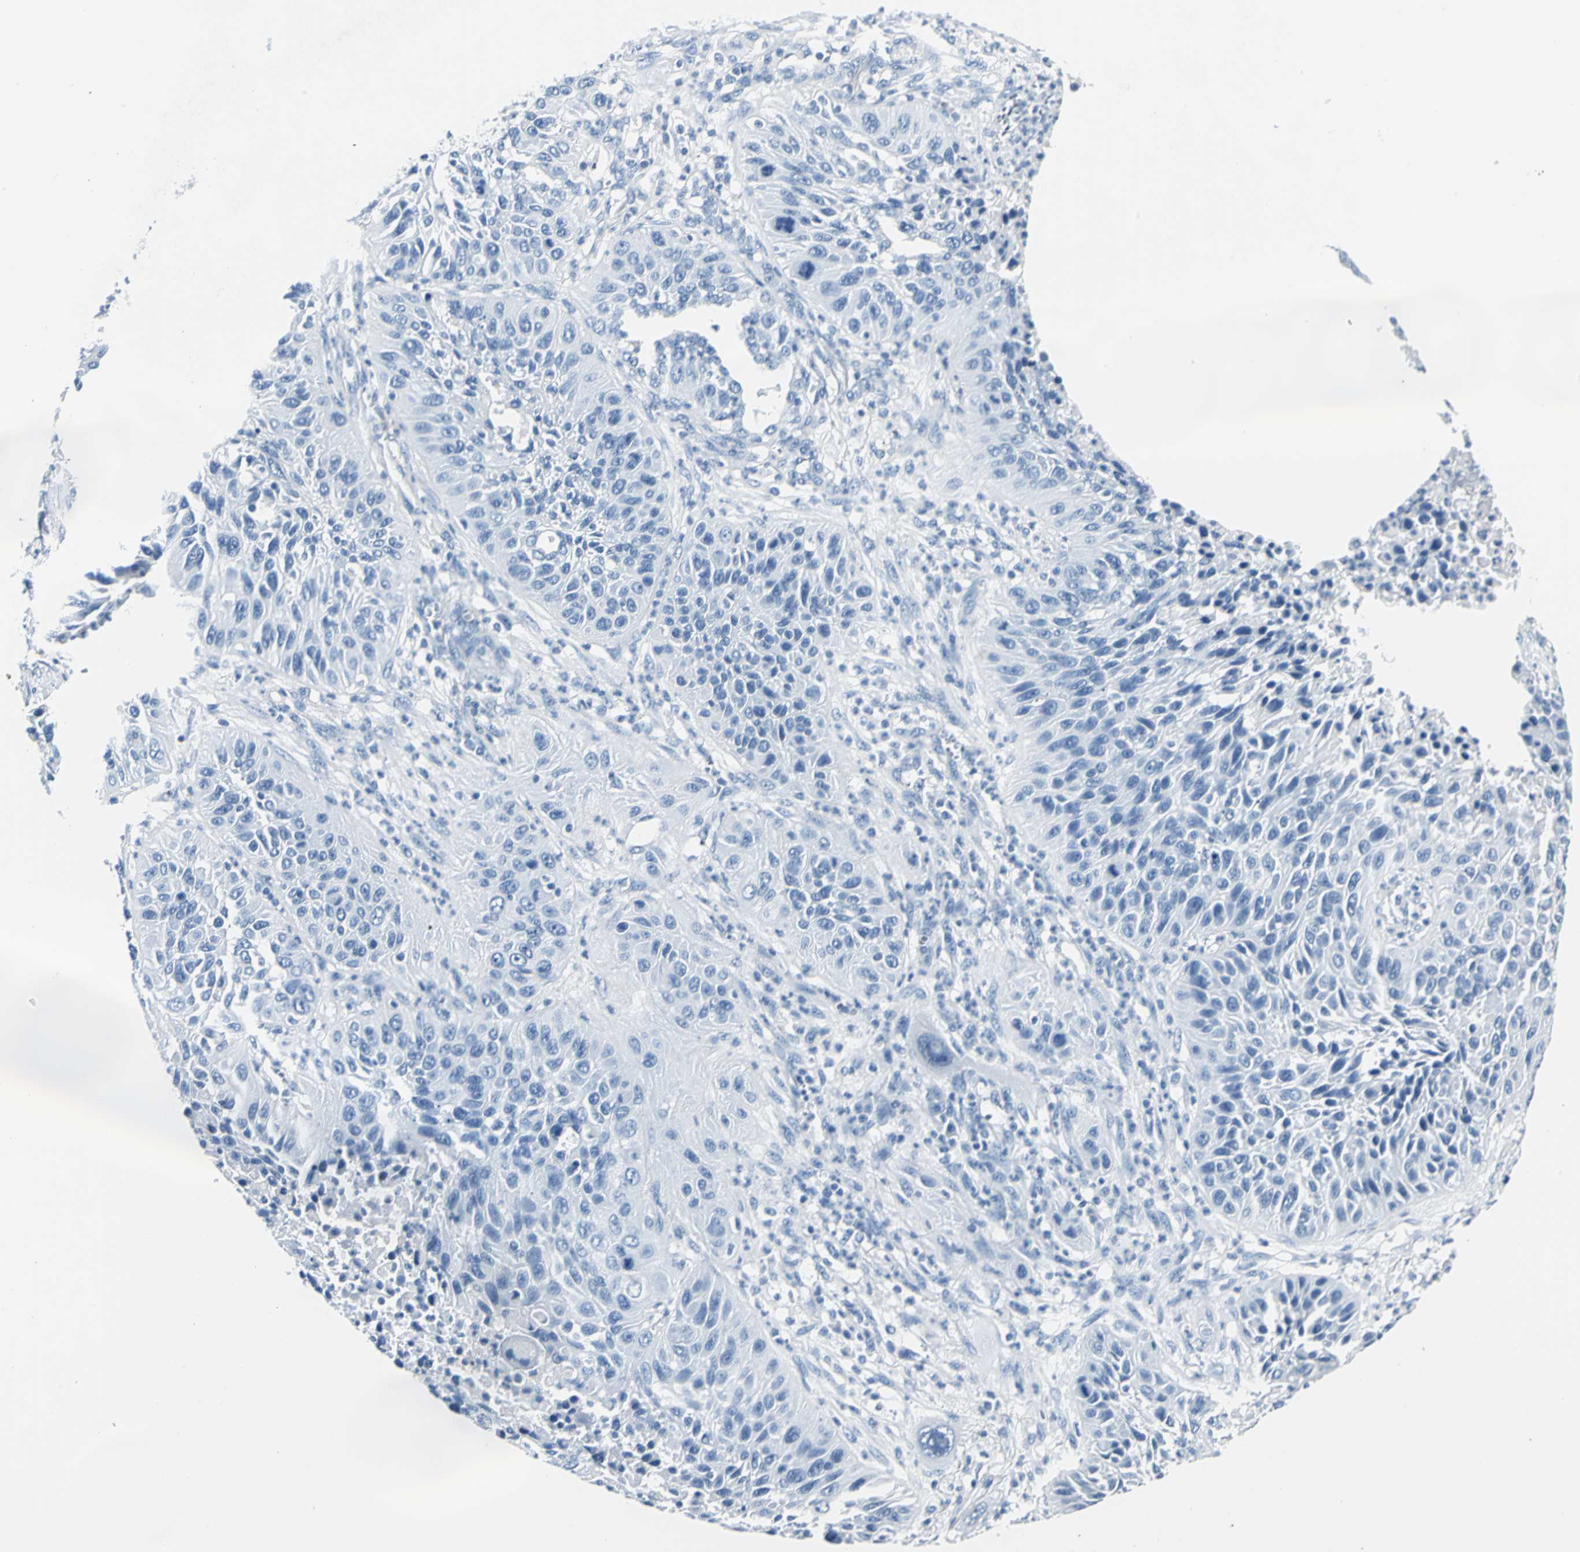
{"staining": {"intensity": "negative", "quantity": "none", "location": "none"}, "tissue": "lung cancer", "cell_type": "Tumor cells", "image_type": "cancer", "snomed": [{"axis": "morphology", "description": "Squamous cell carcinoma, NOS"}, {"axis": "topography", "description": "Lung"}], "caption": "DAB (3,3'-diaminobenzidine) immunohistochemical staining of human squamous cell carcinoma (lung) exhibits no significant positivity in tumor cells. (DAB (3,3'-diaminobenzidine) immunohistochemistry with hematoxylin counter stain).", "gene": "RIPOR1", "patient": {"sex": "female", "age": 76}}